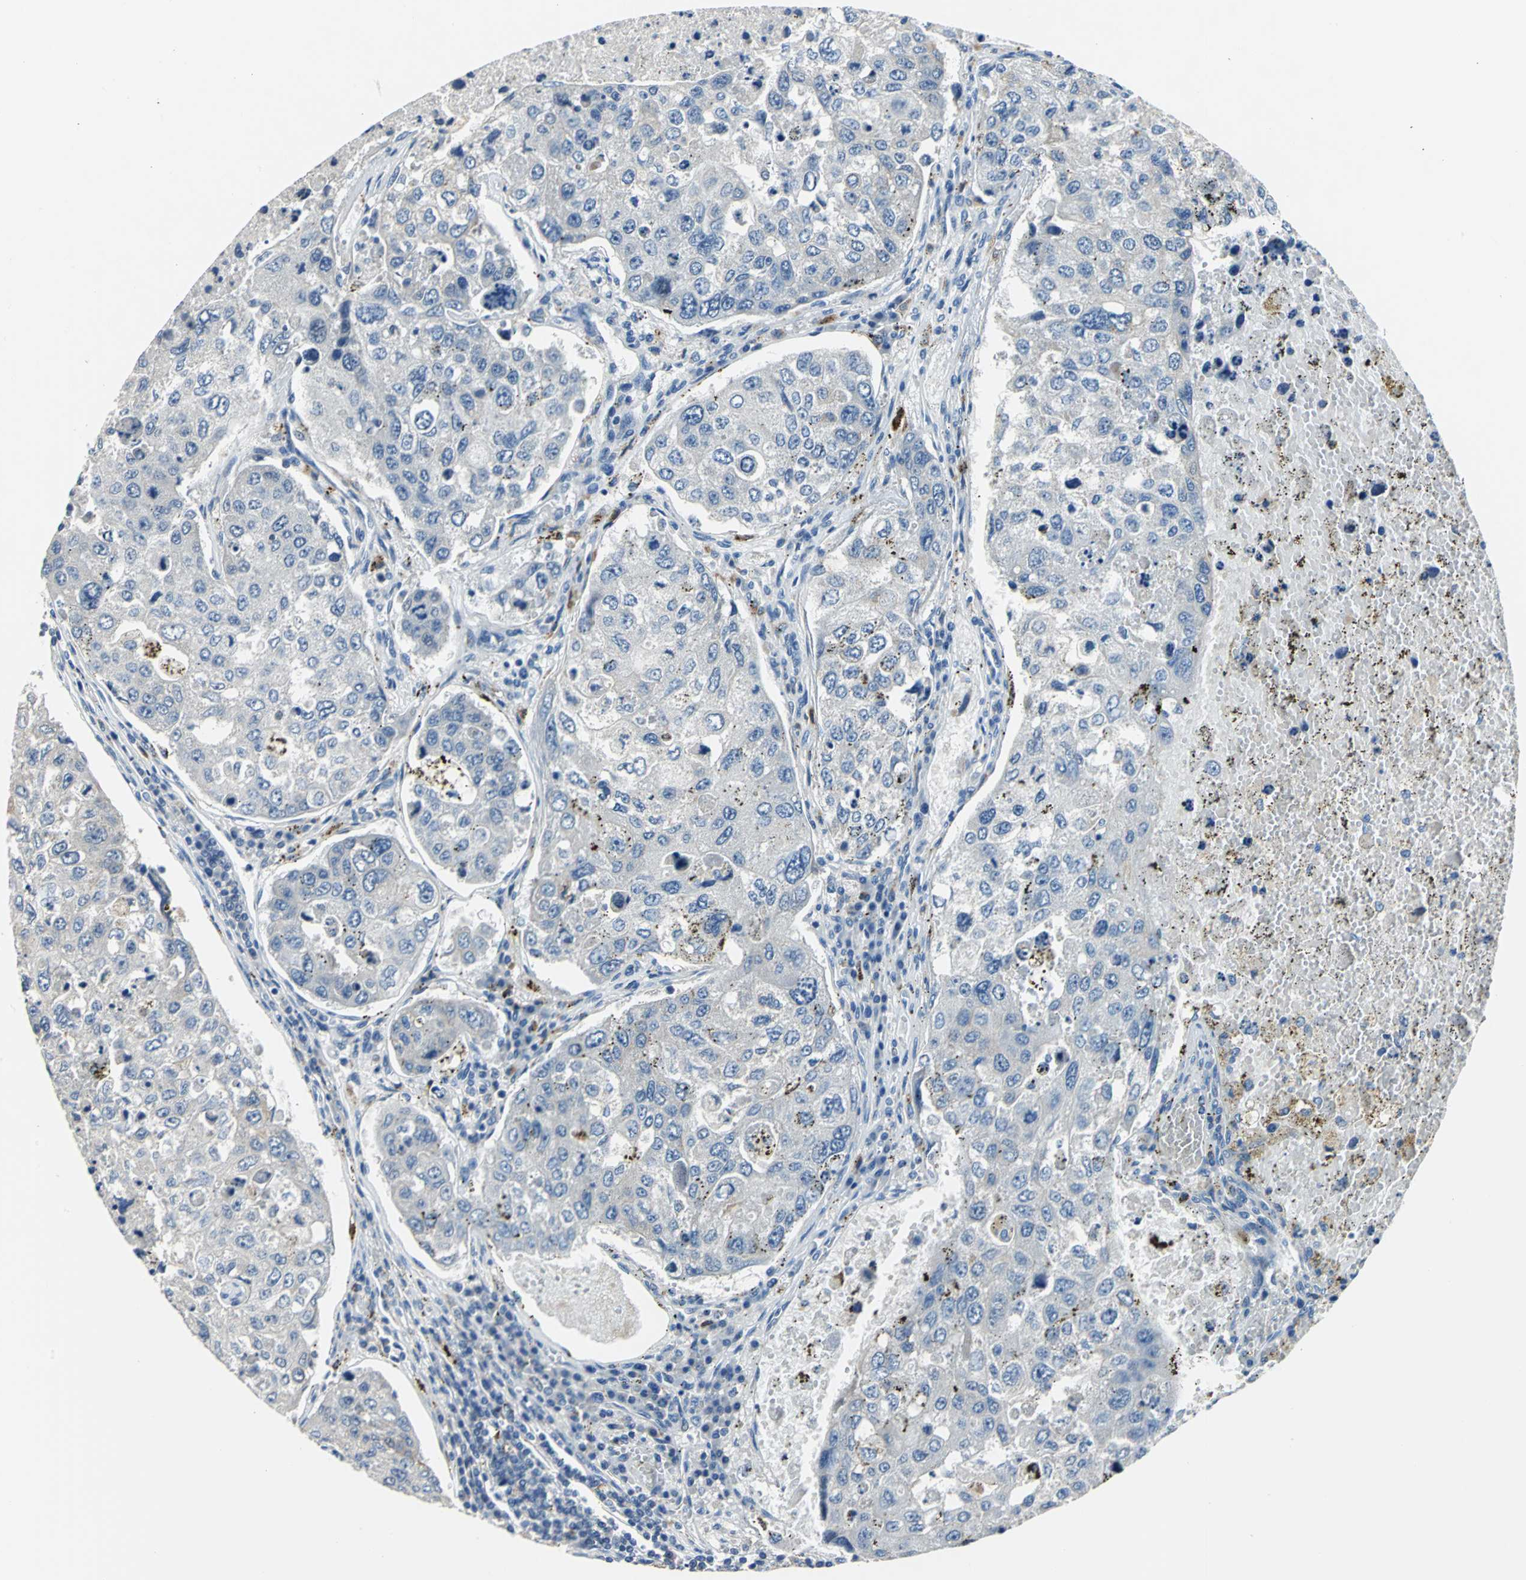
{"staining": {"intensity": "weak", "quantity": ">75%", "location": "cytoplasmic/membranous"}, "tissue": "urothelial cancer", "cell_type": "Tumor cells", "image_type": "cancer", "snomed": [{"axis": "morphology", "description": "Urothelial carcinoma, High grade"}, {"axis": "topography", "description": "Lymph node"}, {"axis": "topography", "description": "Urinary bladder"}], "caption": "Tumor cells display low levels of weak cytoplasmic/membranous positivity in about >75% of cells in human urothelial cancer. The staining was performed using DAB (3,3'-diaminobenzidine), with brown indicating positive protein expression. Nuclei are stained blue with hematoxylin.", "gene": "RASD2", "patient": {"sex": "male", "age": 51}}